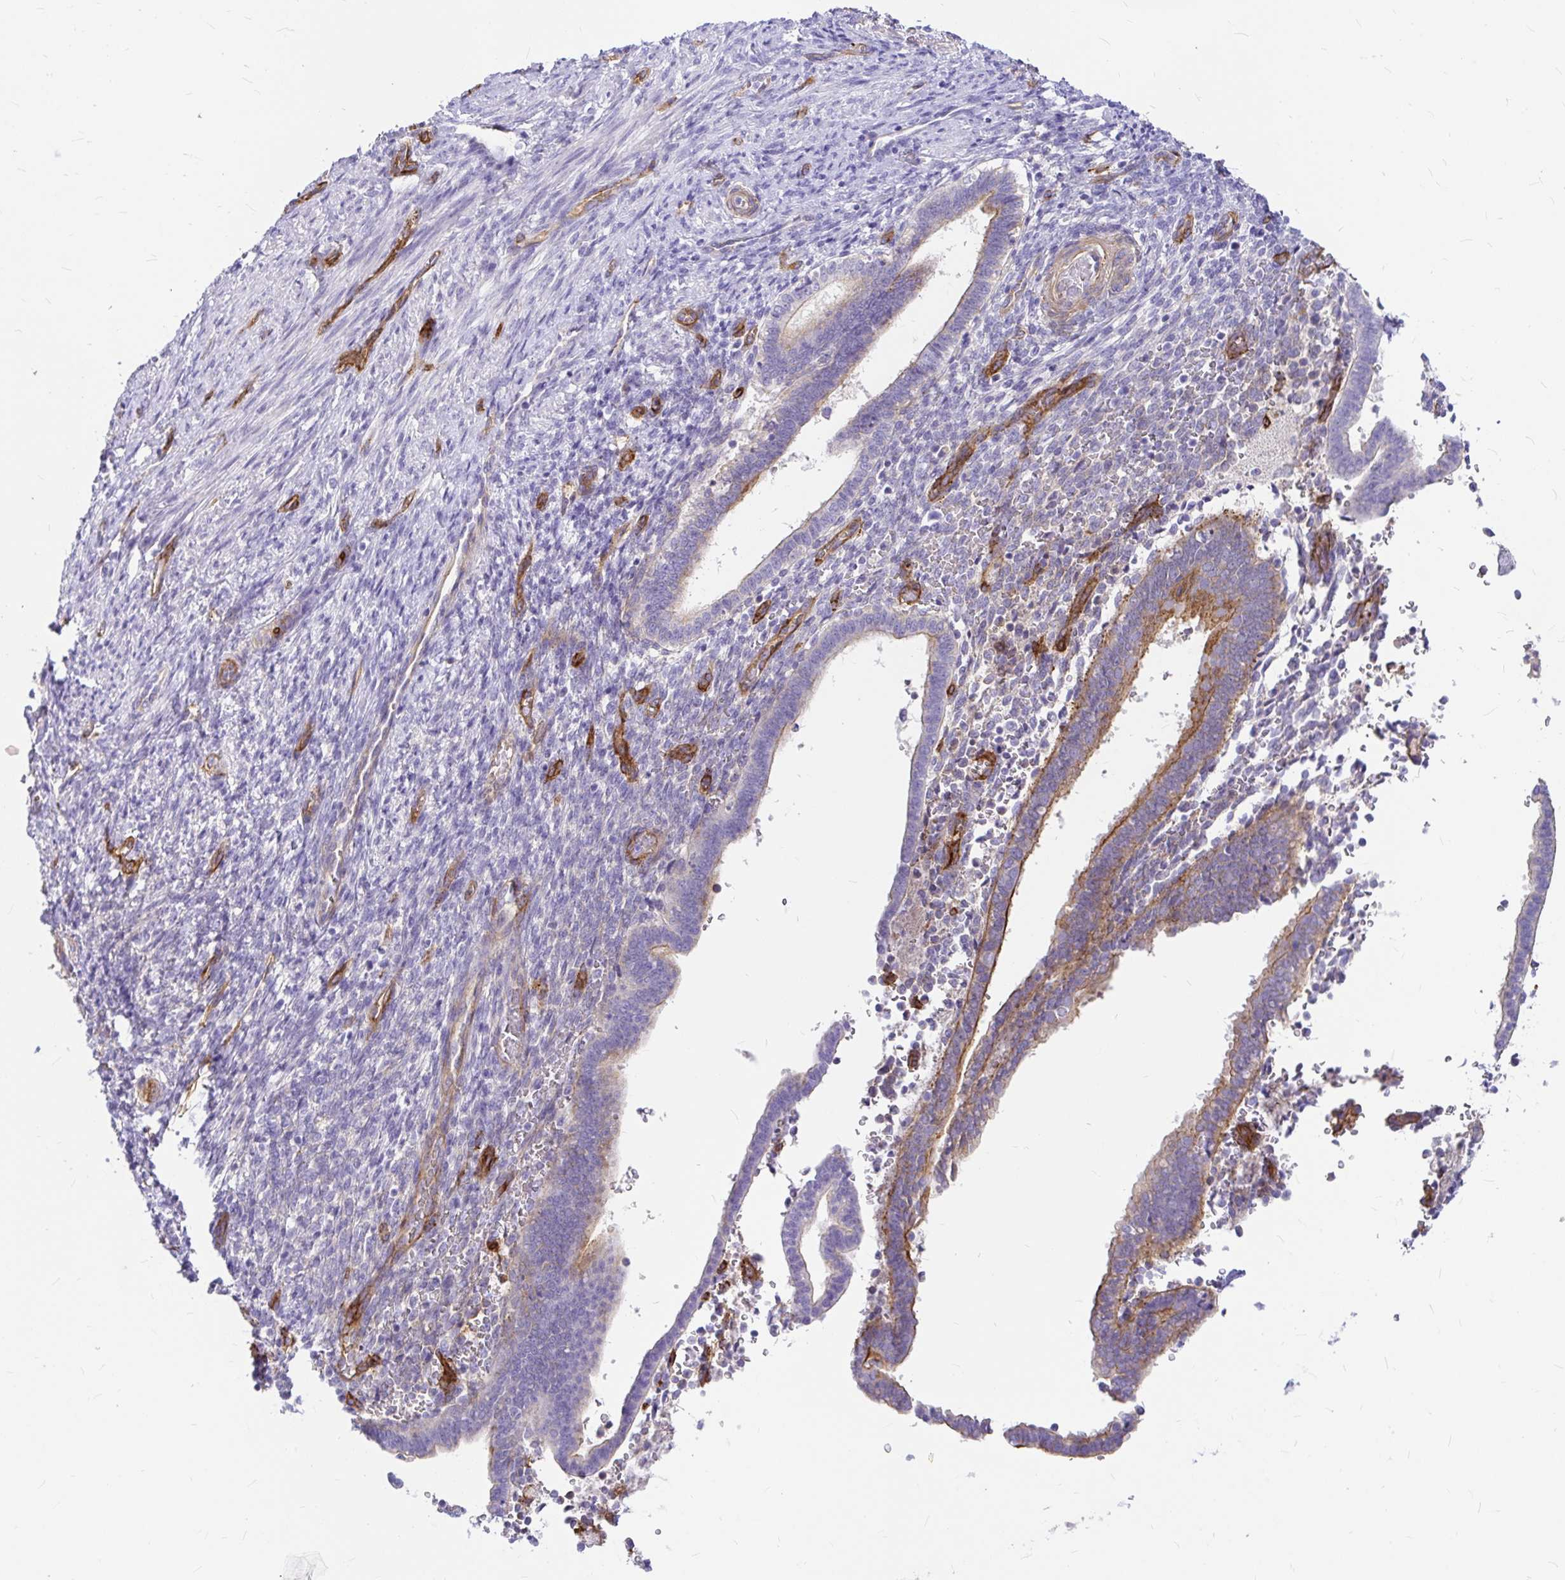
{"staining": {"intensity": "negative", "quantity": "none", "location": "none"}, "tissue": "endometrium", "cell_type": "Cells in endometrial stroma", "image_type": "normal", "snomed": [{"axis": "morphology", "description": "Normal tissue, NOS"}, {"axis": "topography", "description": "Endometrium"}], "caption": "This is an IHC micrograph of normal human endometrium. There is no staining in cells in endometrial stroma.", "gene": "MYO1B", "patient": {"sex": "female", "age": 34}}